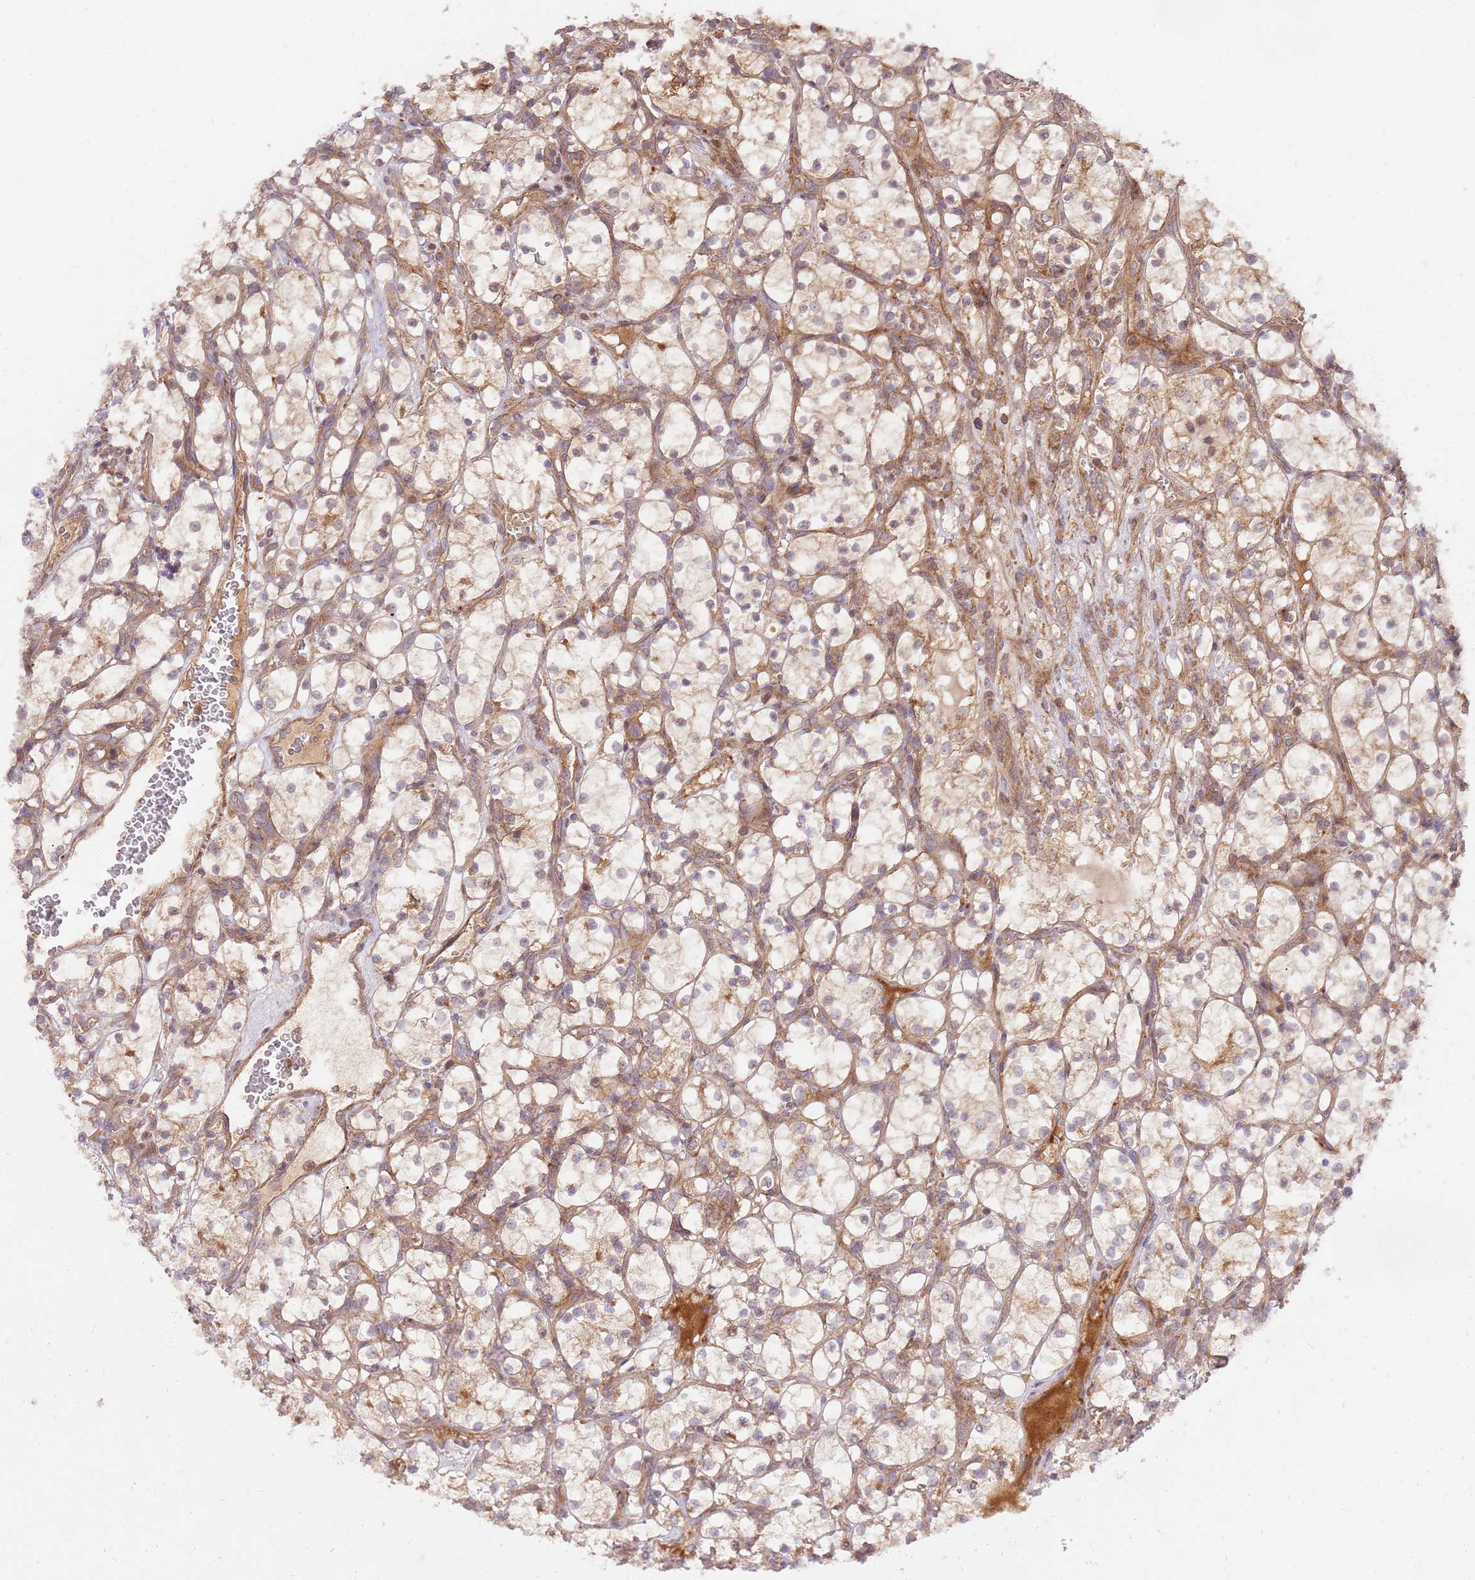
{"staining": {"intensity": "weak", "quantity": "<25%", "location": "cytoplasmic/membranous"}, "tissue": "renal cancer", "cell_type": "Tumor cells", "image_type": "cancer", "snomed": [{"axis": "morphology", "description": "Adenocarcinoma, NOS"}, {"axis": "topography", "description": "Kidney"}], "caption": "Human adenocarcinoma (renal) stained for a protein using immunohistochemistry (IHC) demonstrates no positivity in tumor cells.", "gene": "GAREM1", "patient": {"sex": "female", "age": 69}}